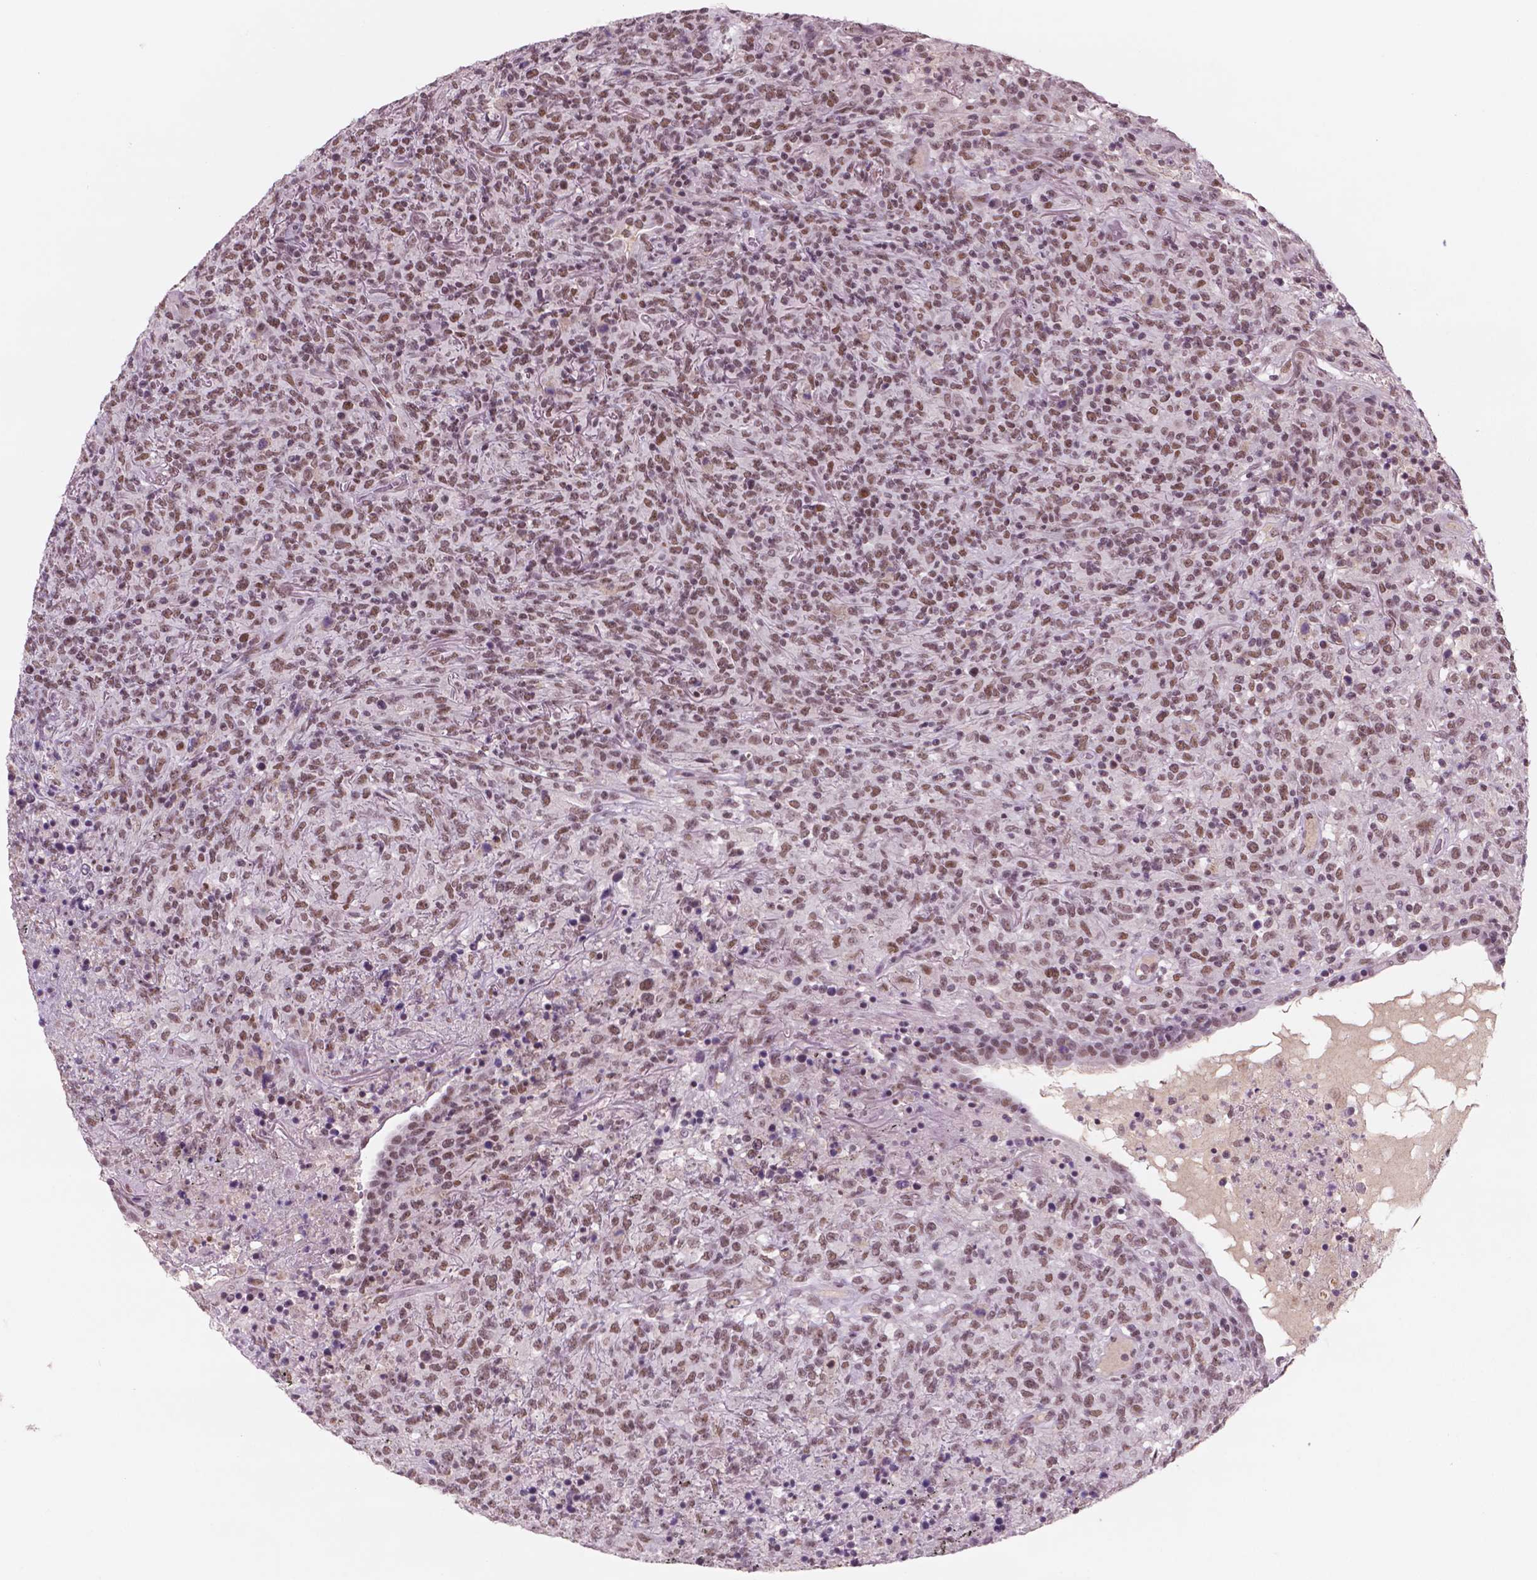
{"staining": {"intensity": "moderate", "quantity": ">75%", "location": "nuclear"}, "tissue": "lymphoma", "cell_type": "Tumor cells", "image_type": "cancer", "snomed": [{"axis": "morphology", "description": "Malignant lymphoma, non-Hodgkin's type, High grade"}, {"axis": "topography", "description": "Lung"}], "caption": "Malignant lymphoma, non-Hodgkin's type (high-grade) was stained to show a protein in brown. There is medium levels of moderate nuclear staining in about >75% of tumor cells.", "gene": "CTR9", "patient": {"sex": "male", "age": 79}}